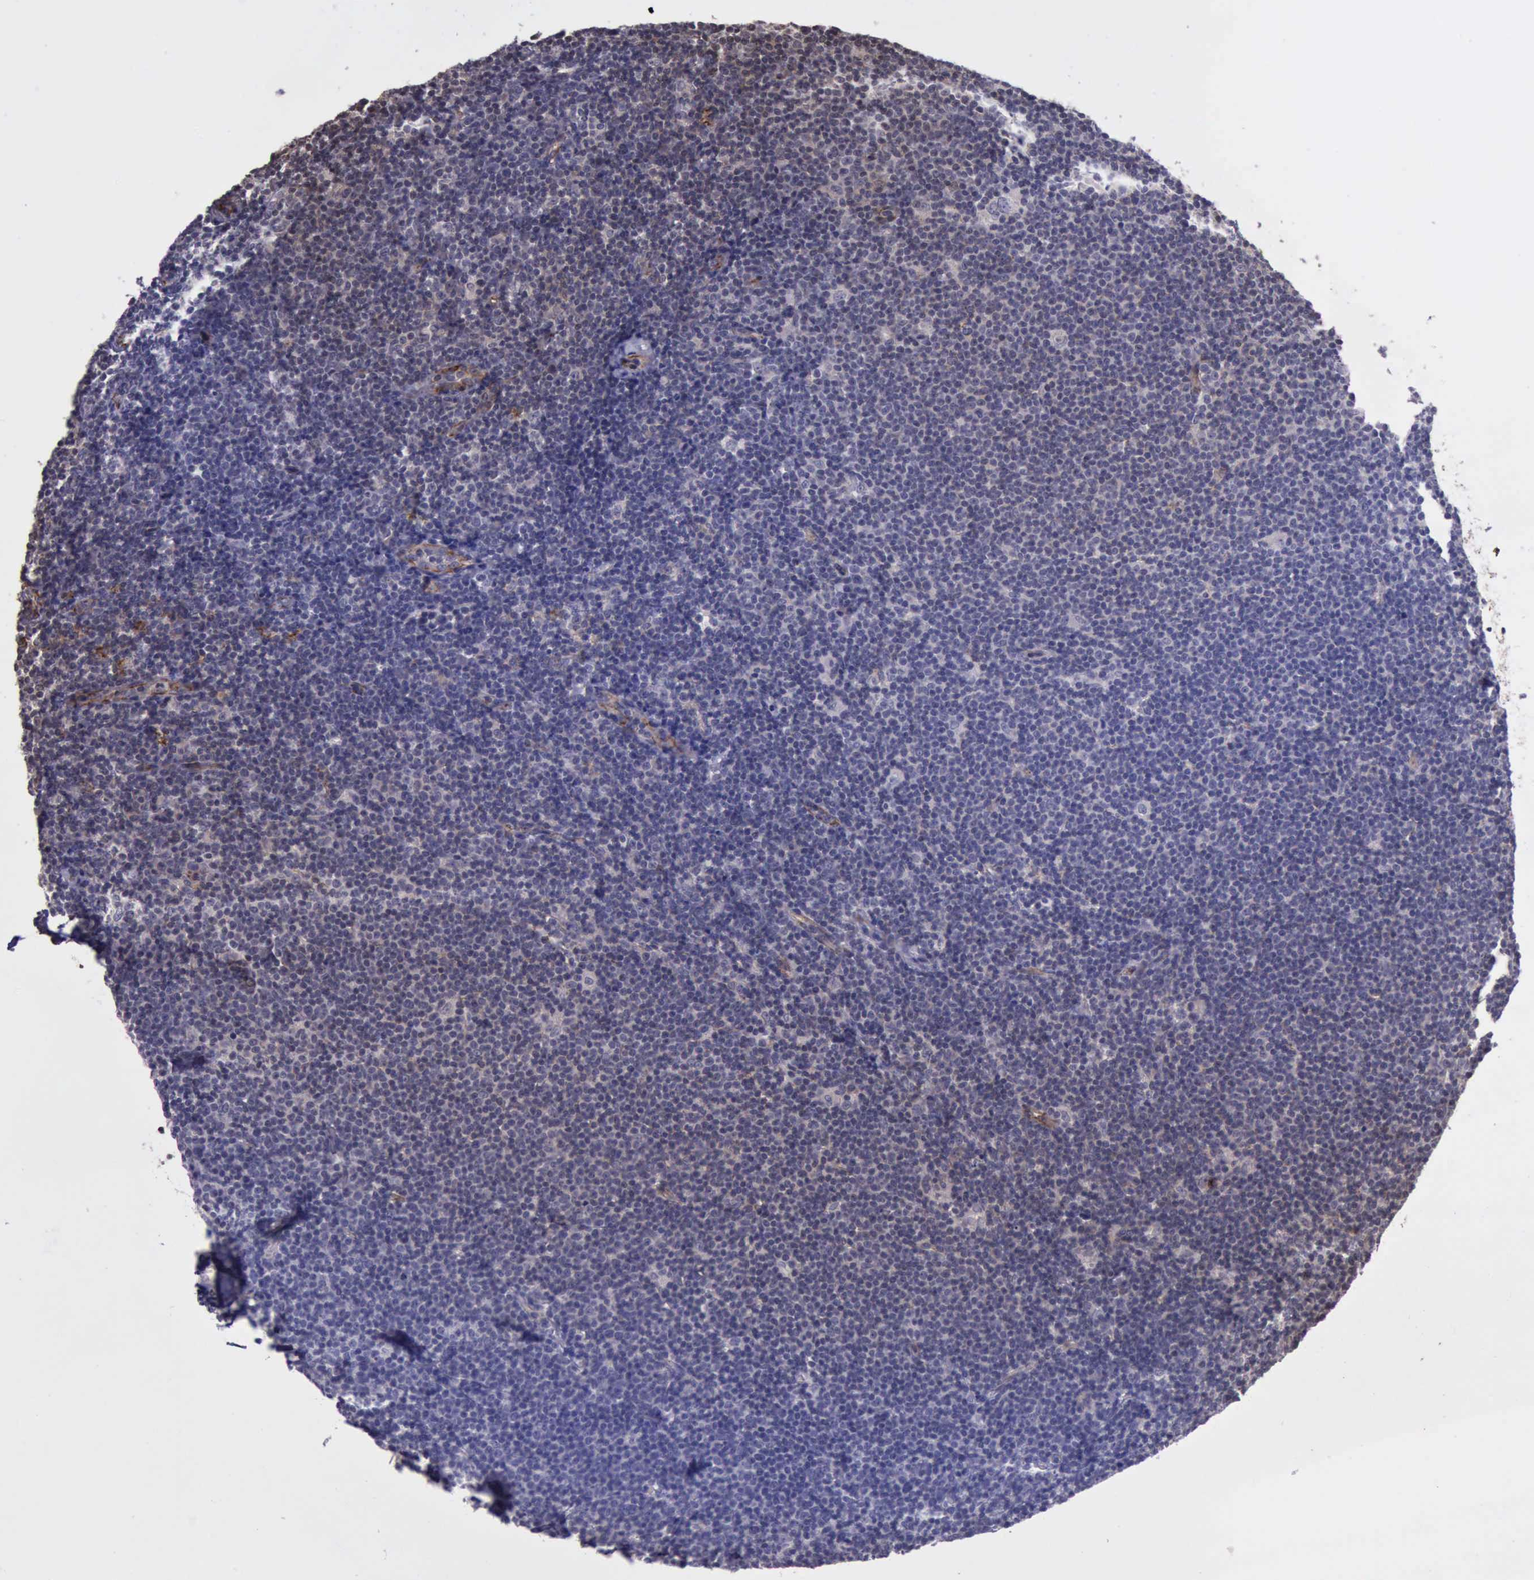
{"staining": {"intensity": "negative", "quantity": "none", "location": "none"}, "tissue": "lymphoma", "cell_type": "Tumor cells", "image_type": "cancer", "snomed": [{"axis": "morphology", "description": "Malignant lymphoma, non-Hodgkin's type, Low grade"}, {"axis": "topography", "description": "Lymph node"}], "caption": "There is no significant staining in tumor cells of low-grade malignant lymphoma, non-Hodgkin's type. (DAB (3,3'-diaminobenzidine) immunohistochemistry visualized using brightfield microscopy, high magnification).", "gene": "CTNNB1", "patient": {"sex": "male", "age": 65}}